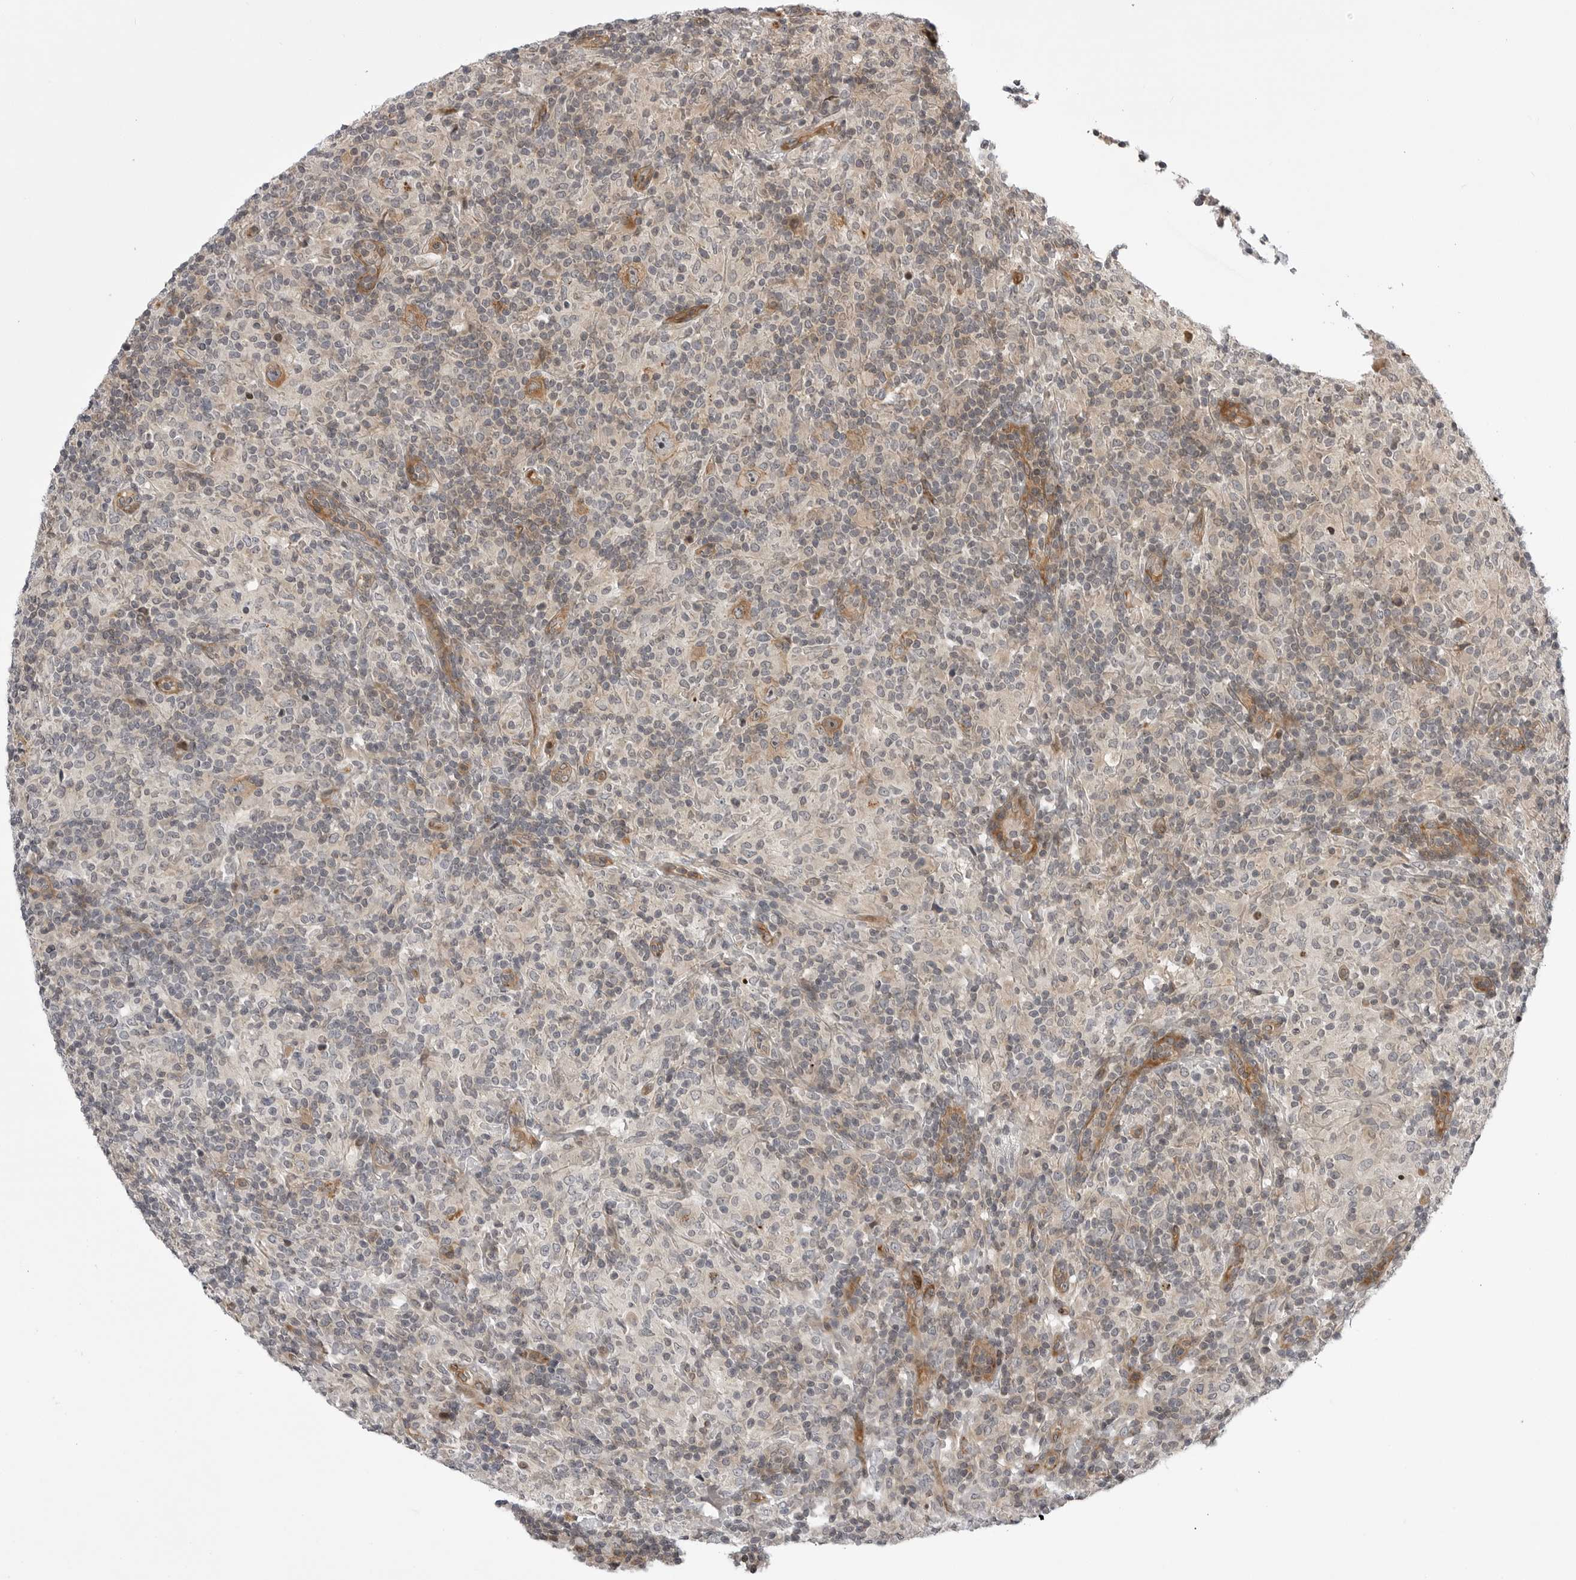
{"staining": {"intensity": "moderate", "quantity": "25%-75%", "location": "cytoplasmic/membranous"}, "tissue": "lymphoma", "cell_type": "Tumor cells", "image_type": "cancer", "snomed": [{"axis": "morphology", "description": "Hodgkin's disease, NOS"}, {"axis": "topography", "description": "Lymph node"}], "caption": "Immunohistochemistry (IHC) (DAB (3,3'-diaminobenzidine)) staining of human Hodgkin's disease demonstrates moderate cytoplasmic/membranous protein expression in about 25%-75% of tumor cells.", "gene": "ABL1", "patient": {"sex": "male", "age": 70}}